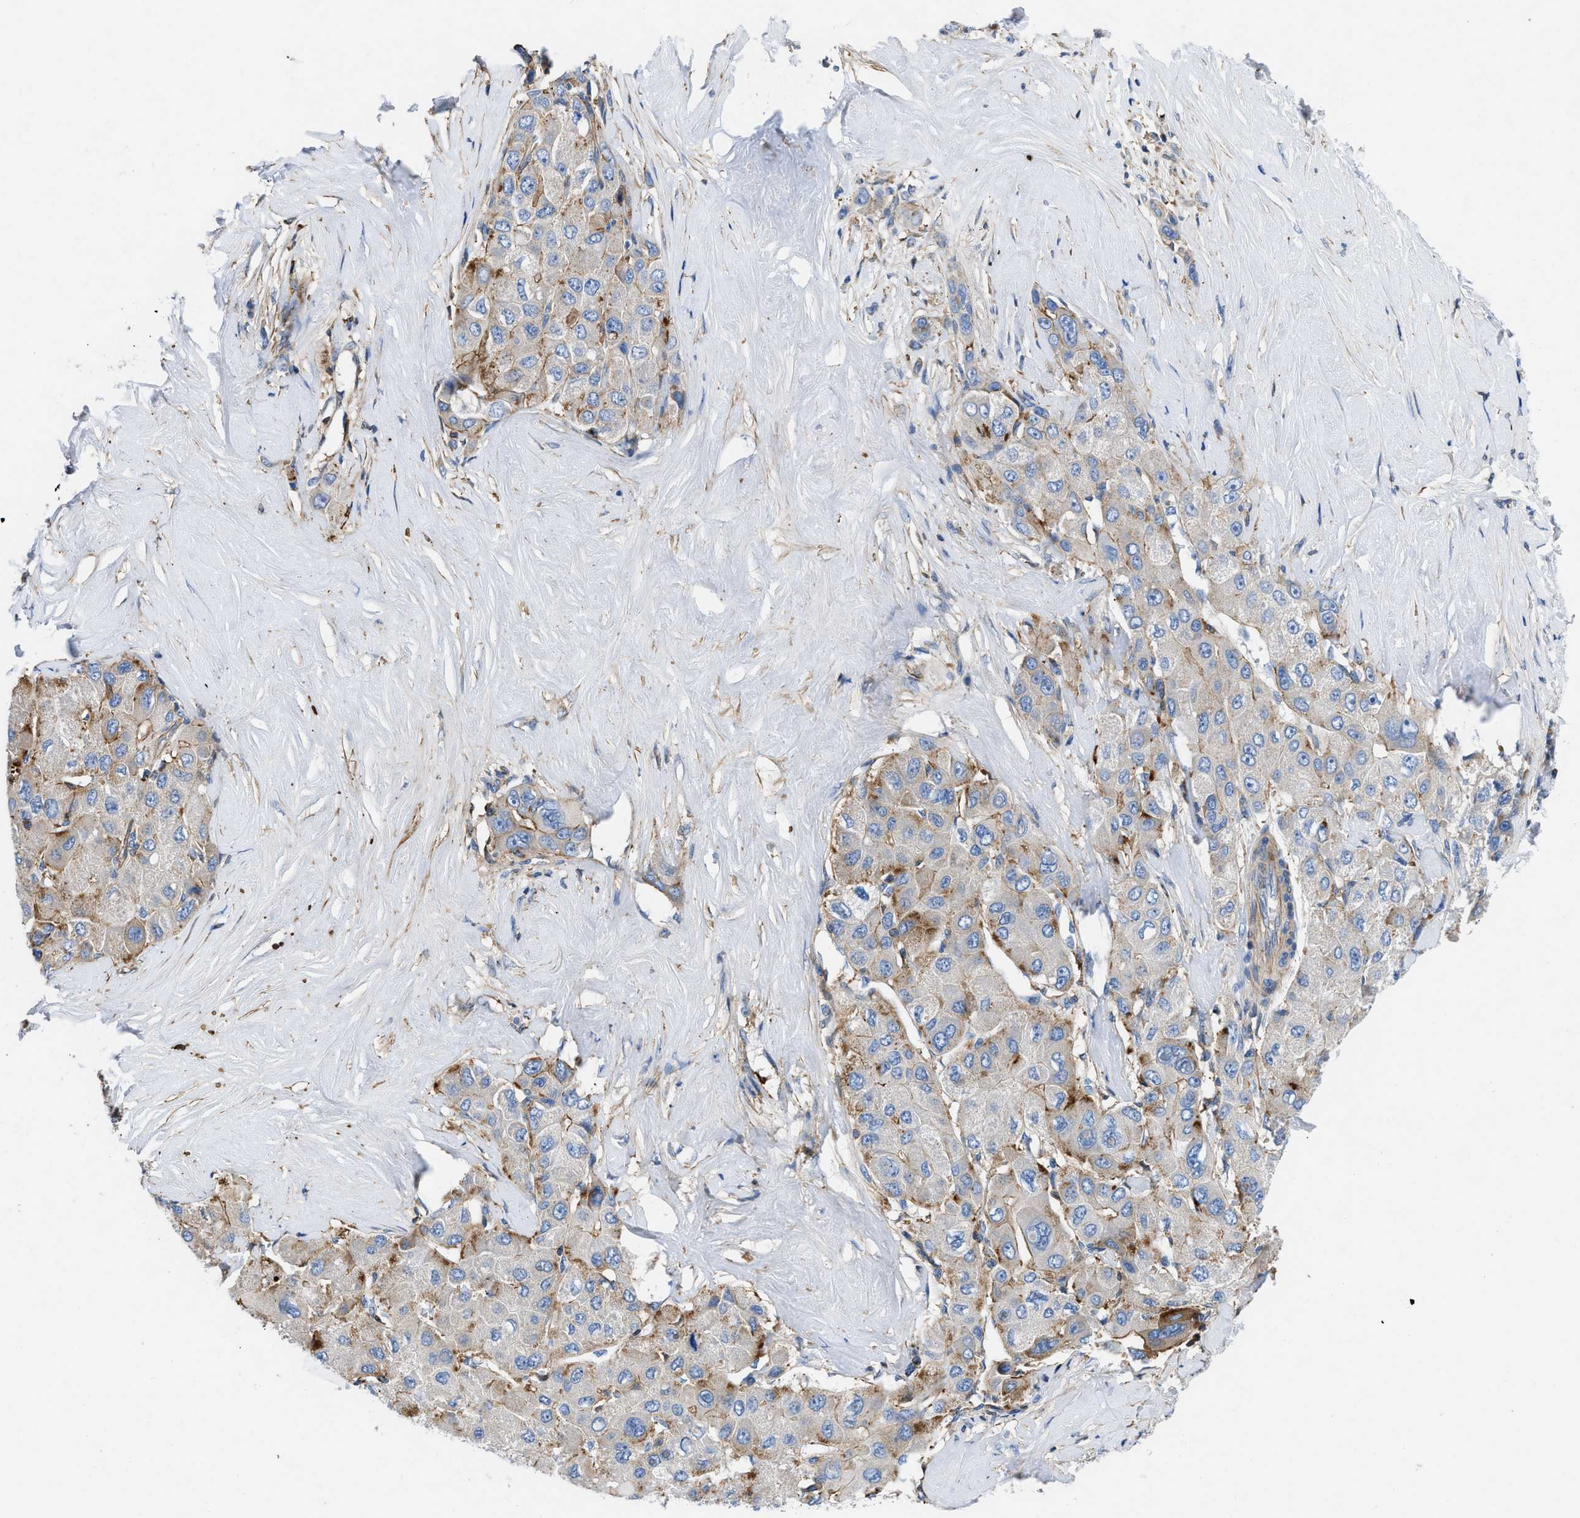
{"staining": {"intensity": "moderate", "quantity": "<25%", "location": "cytoplasmic/membranous"}, "tissue": "liver cancer", "cell_type": "Tumor cells", "image_type": "cancer", "snomed": [{"axis": "morphology", "description": "Carcinoma, Hepatocellular, NOS"}, {"axis": "topography", "description": "Liver"}], "caption": "Liver cancer tissue reveals moderate cytoplasmic/membranous expression in about <25% of tumor cells, visualized by immunohistochemistry.", "gene": "ATP6V0D1", "patient": {"sex": "male", "age": 80}}